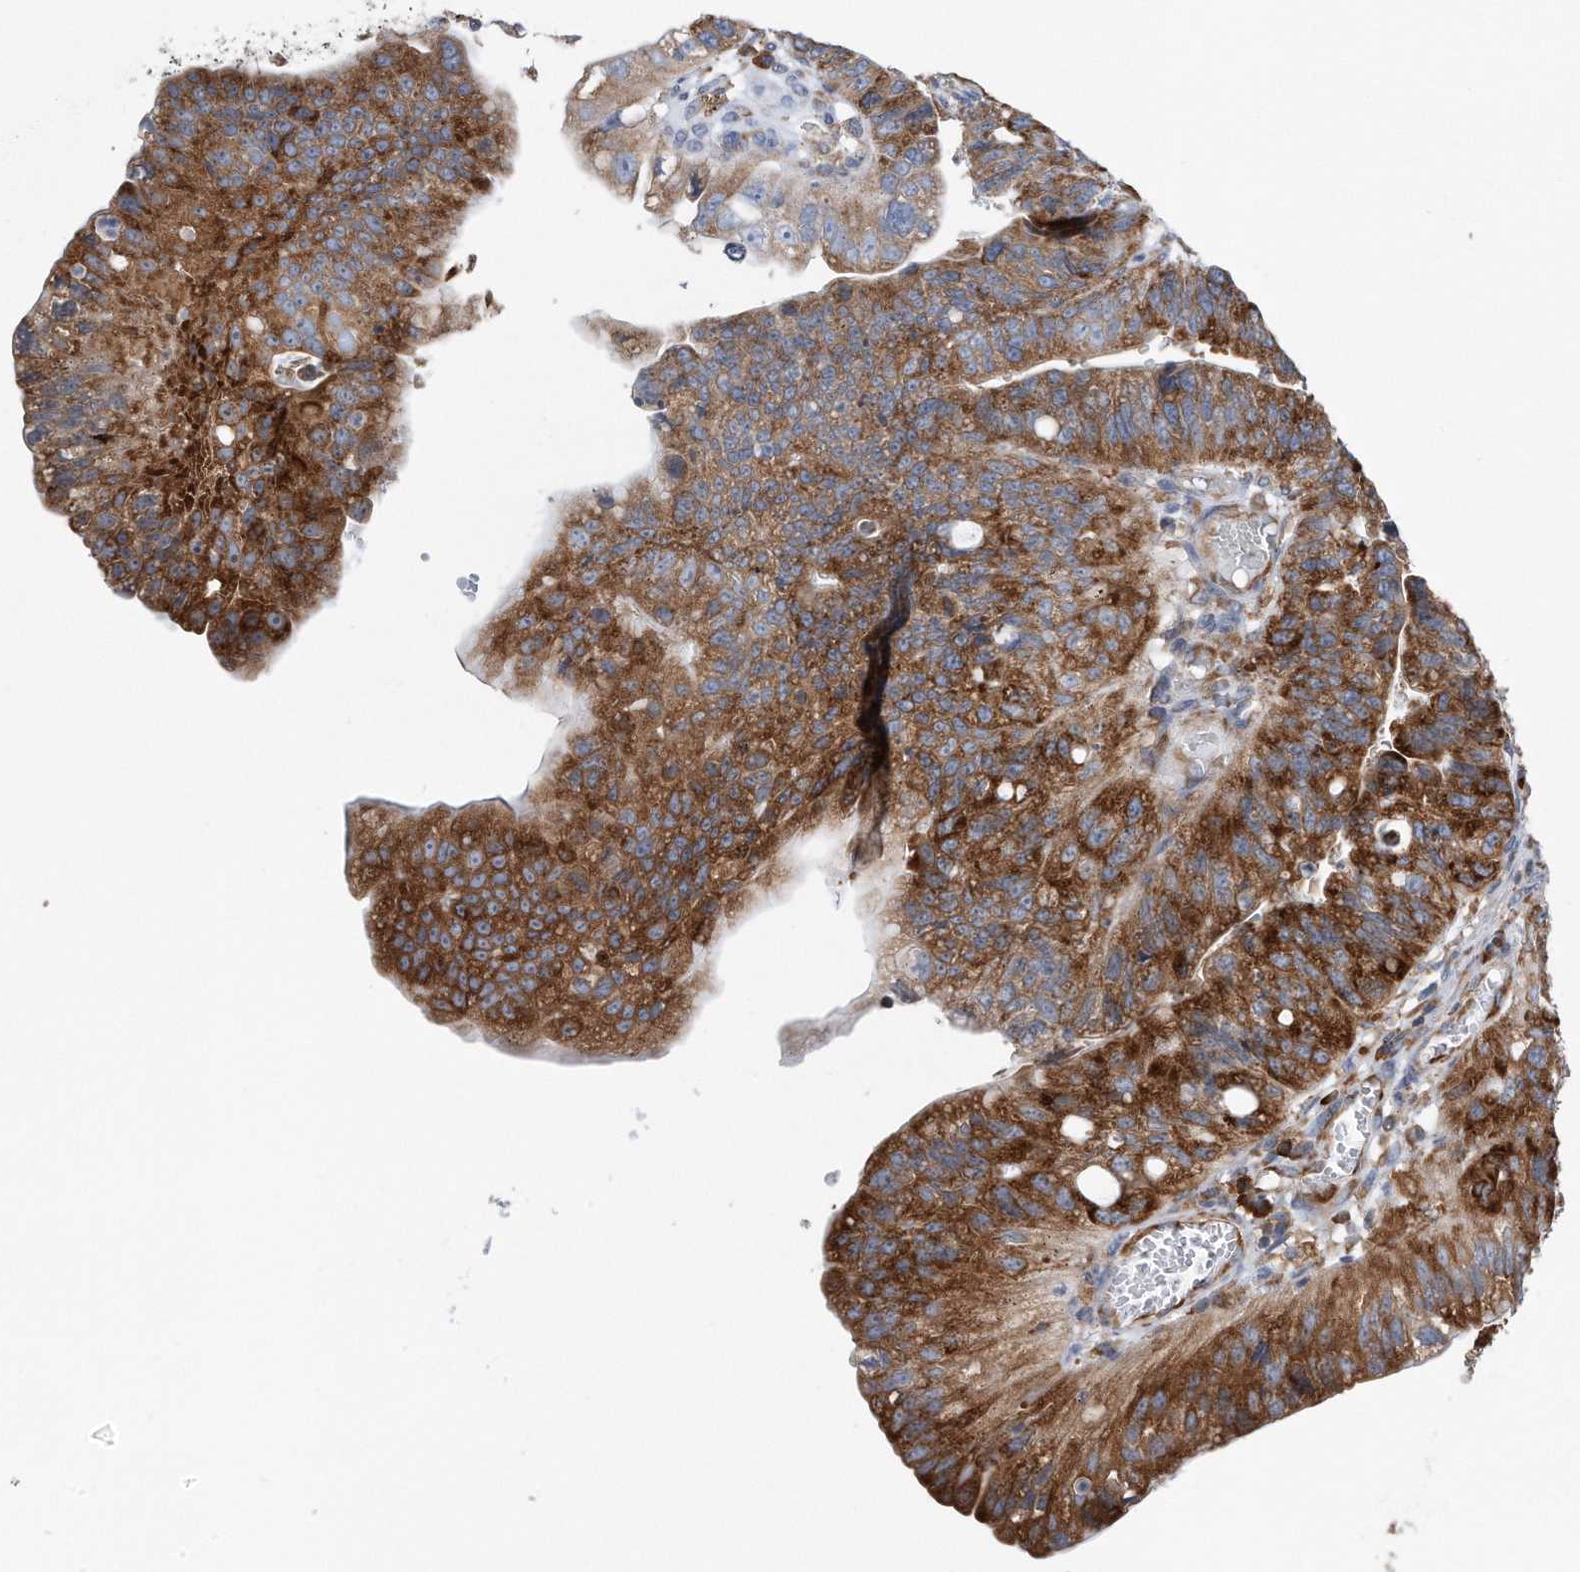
{"staining": {"intensity": "strong", "quantity": ">75%", "location": "cytoplasmic/membranous"}, "tissue": "stomach cancer", "cell_type": "Tumor cells", "image_type": "cancer", "snomed": [{"axis": "morphology", "description": "Adenocarcinoma, NOS"}, {"axis": "topography", "description": "Stomach"}], "caption": "Stomach adenocarcinoma stained with a brown dye demonstrates strong cytoplasmic/membranous positive staining in about >75% of tumor cells.", "gene": "RPL26L1", "patient": {"sex": "male", "age": 59}}